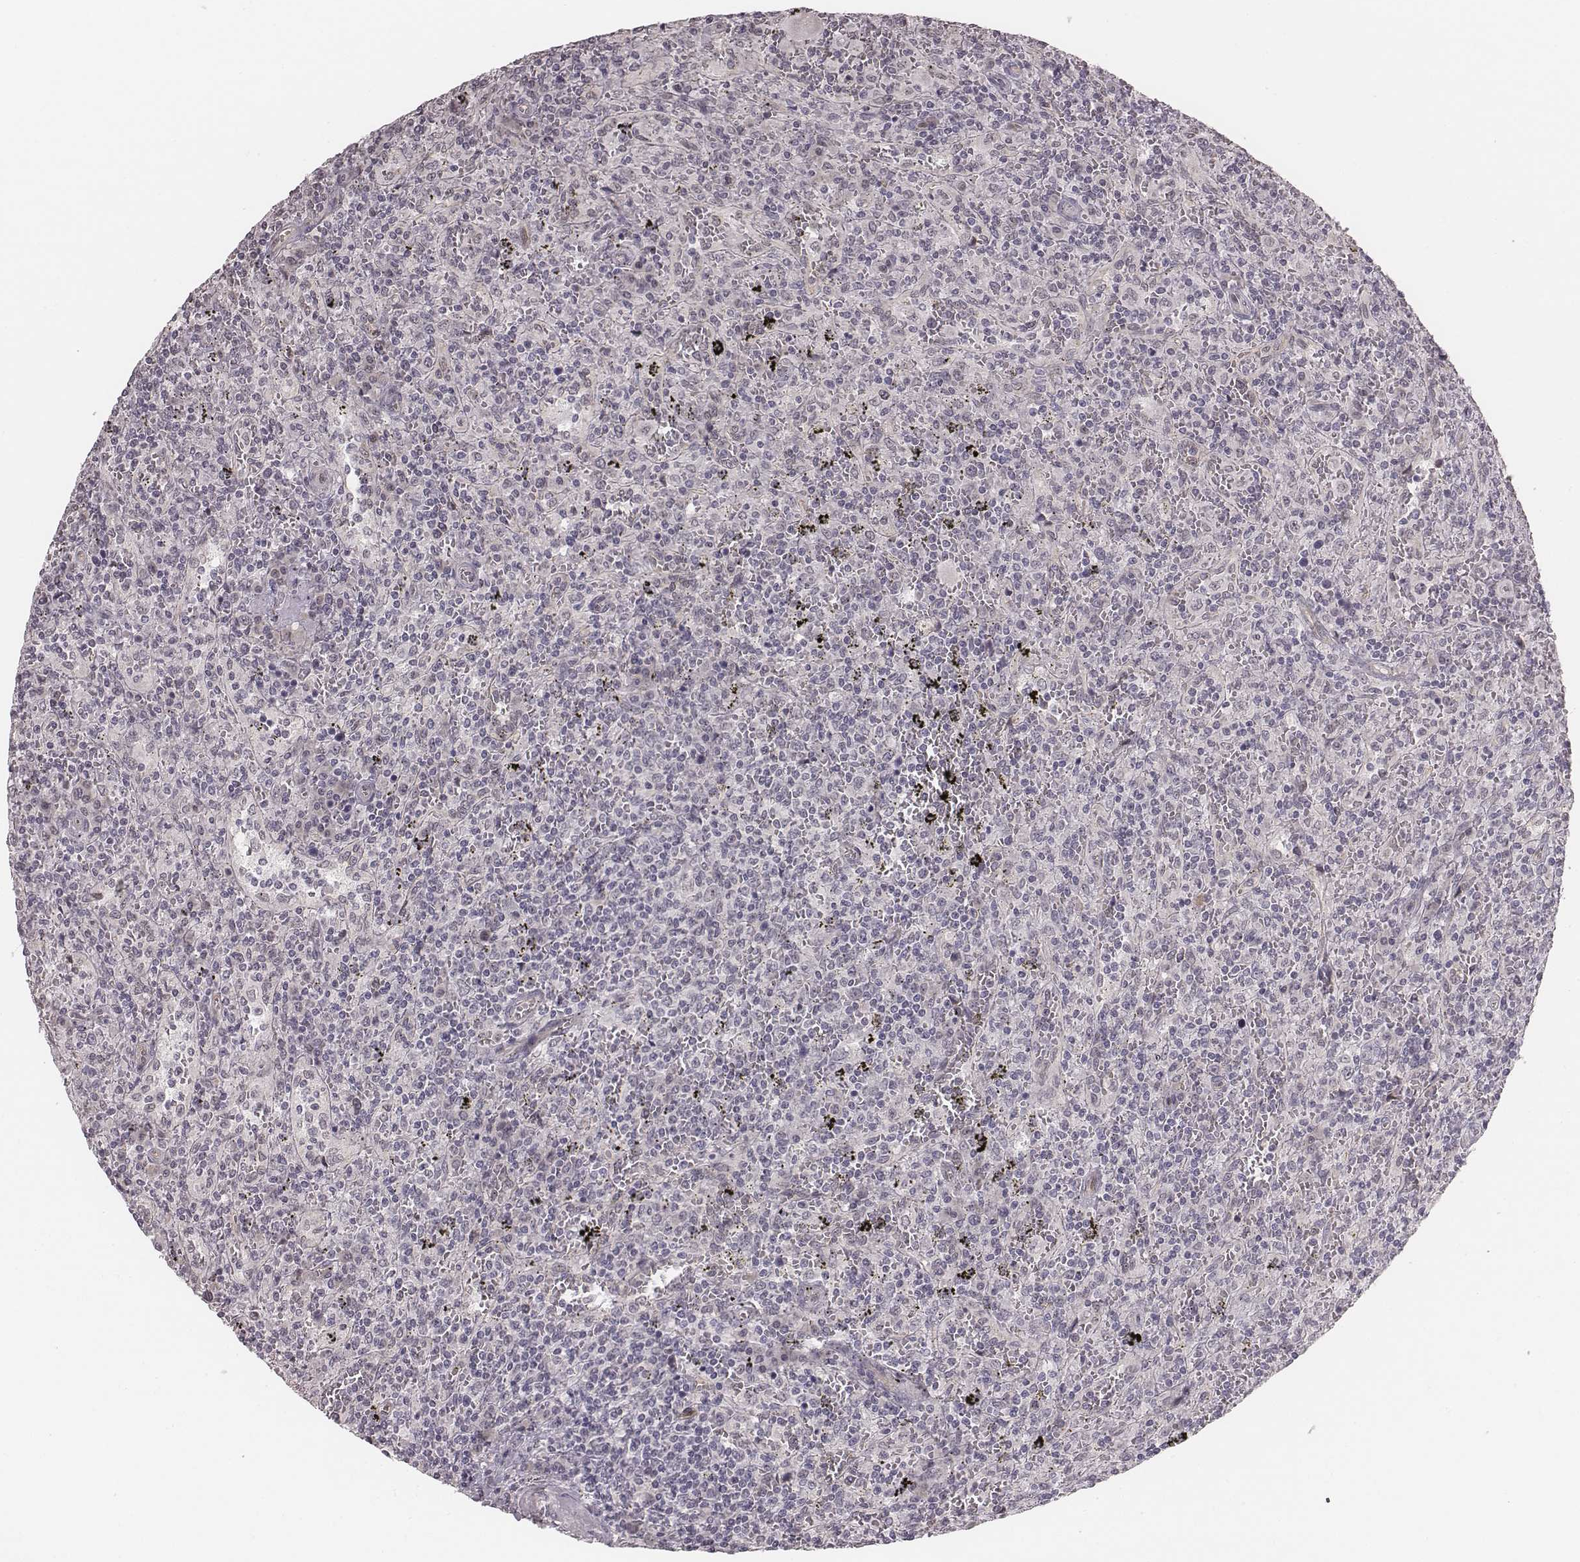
{"staining": {"intensity": "negative", "quantity": "none", "location": "none"}, "tissue": "lymphoma", "cell_type": "Tumor cells", "image_type": "cancer", "snomed": [{"axis": "morphology", "description": "Malignant lymphoma, non-Hodgkin's type, Low grade"}, {"axis": "topography", "description": "Spleen"}], "caption": "The immunohistochemistry photomicrograph has no significant positivity in tumor cells of malignant lymphoma, non-Hodgkin's type (low-grade) tissue.", "gene": "RPGRIP1", "patient": {"sex": "male", "age": 62}}